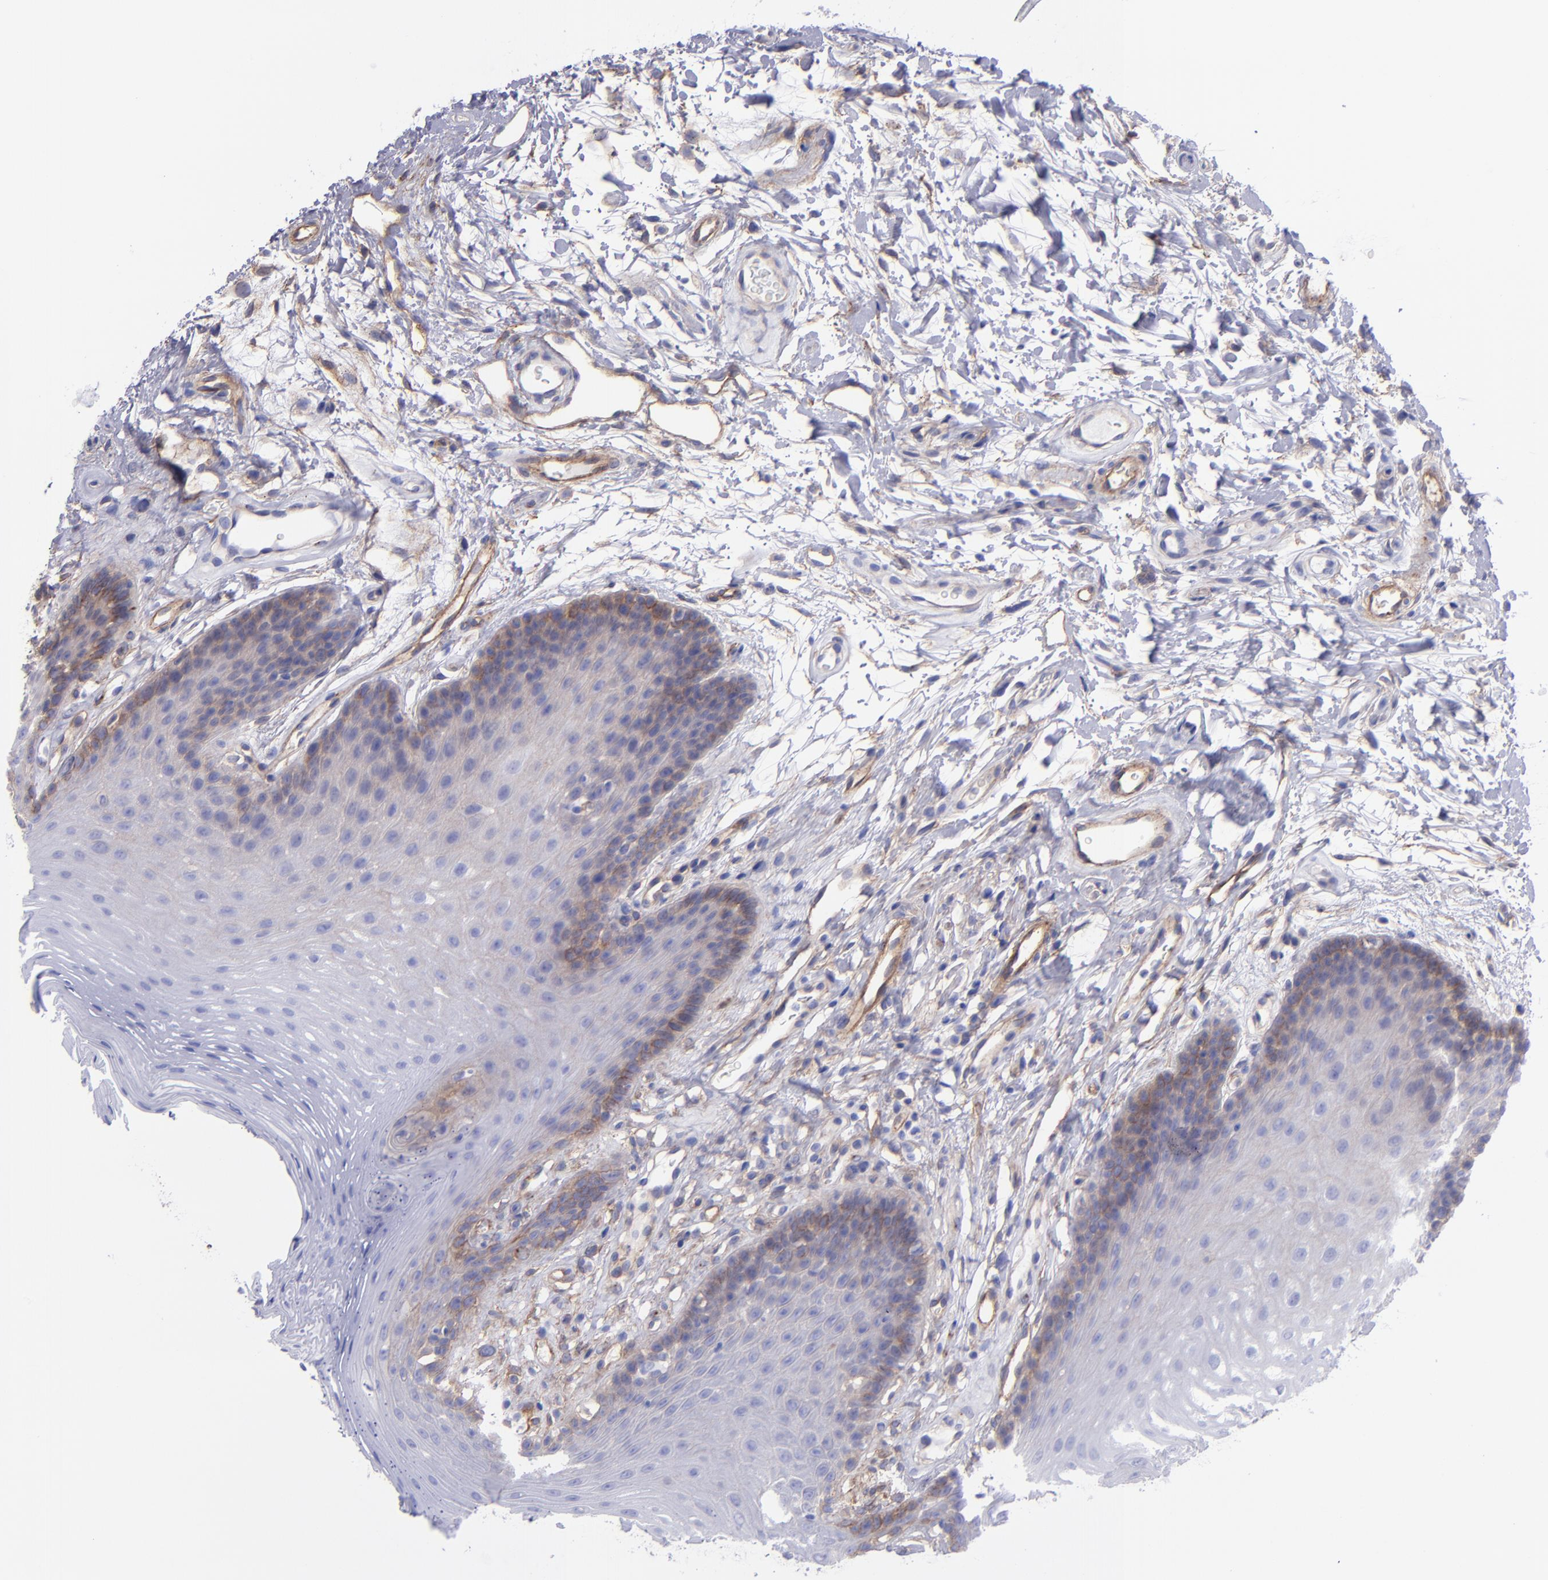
{"staining": {"intensity": "moderate", "quantity": "25%-75%", "location": "cytoplasmic/membranous"}, "tissue": "oral mucosa", "cell_type": "Squamous epithelial cells", "image_type": "normal", "snomed": [{"axis": "morphology", "description": "Normal tissue, NOS"}, {"axis": "topography", "description": "Oral tissue"}], "caption": "The immunohistochemical stain highlights moderate cytoplasmic/membranous expression in squamous epithelial cells of normal oral mucosa. Using DAB (brown) and hematoxylin (blue) stains, captured at high magnification using brightfield microscopy.", "gene": "ITGAV", "patient": {"sex": "male", "age": 62}}